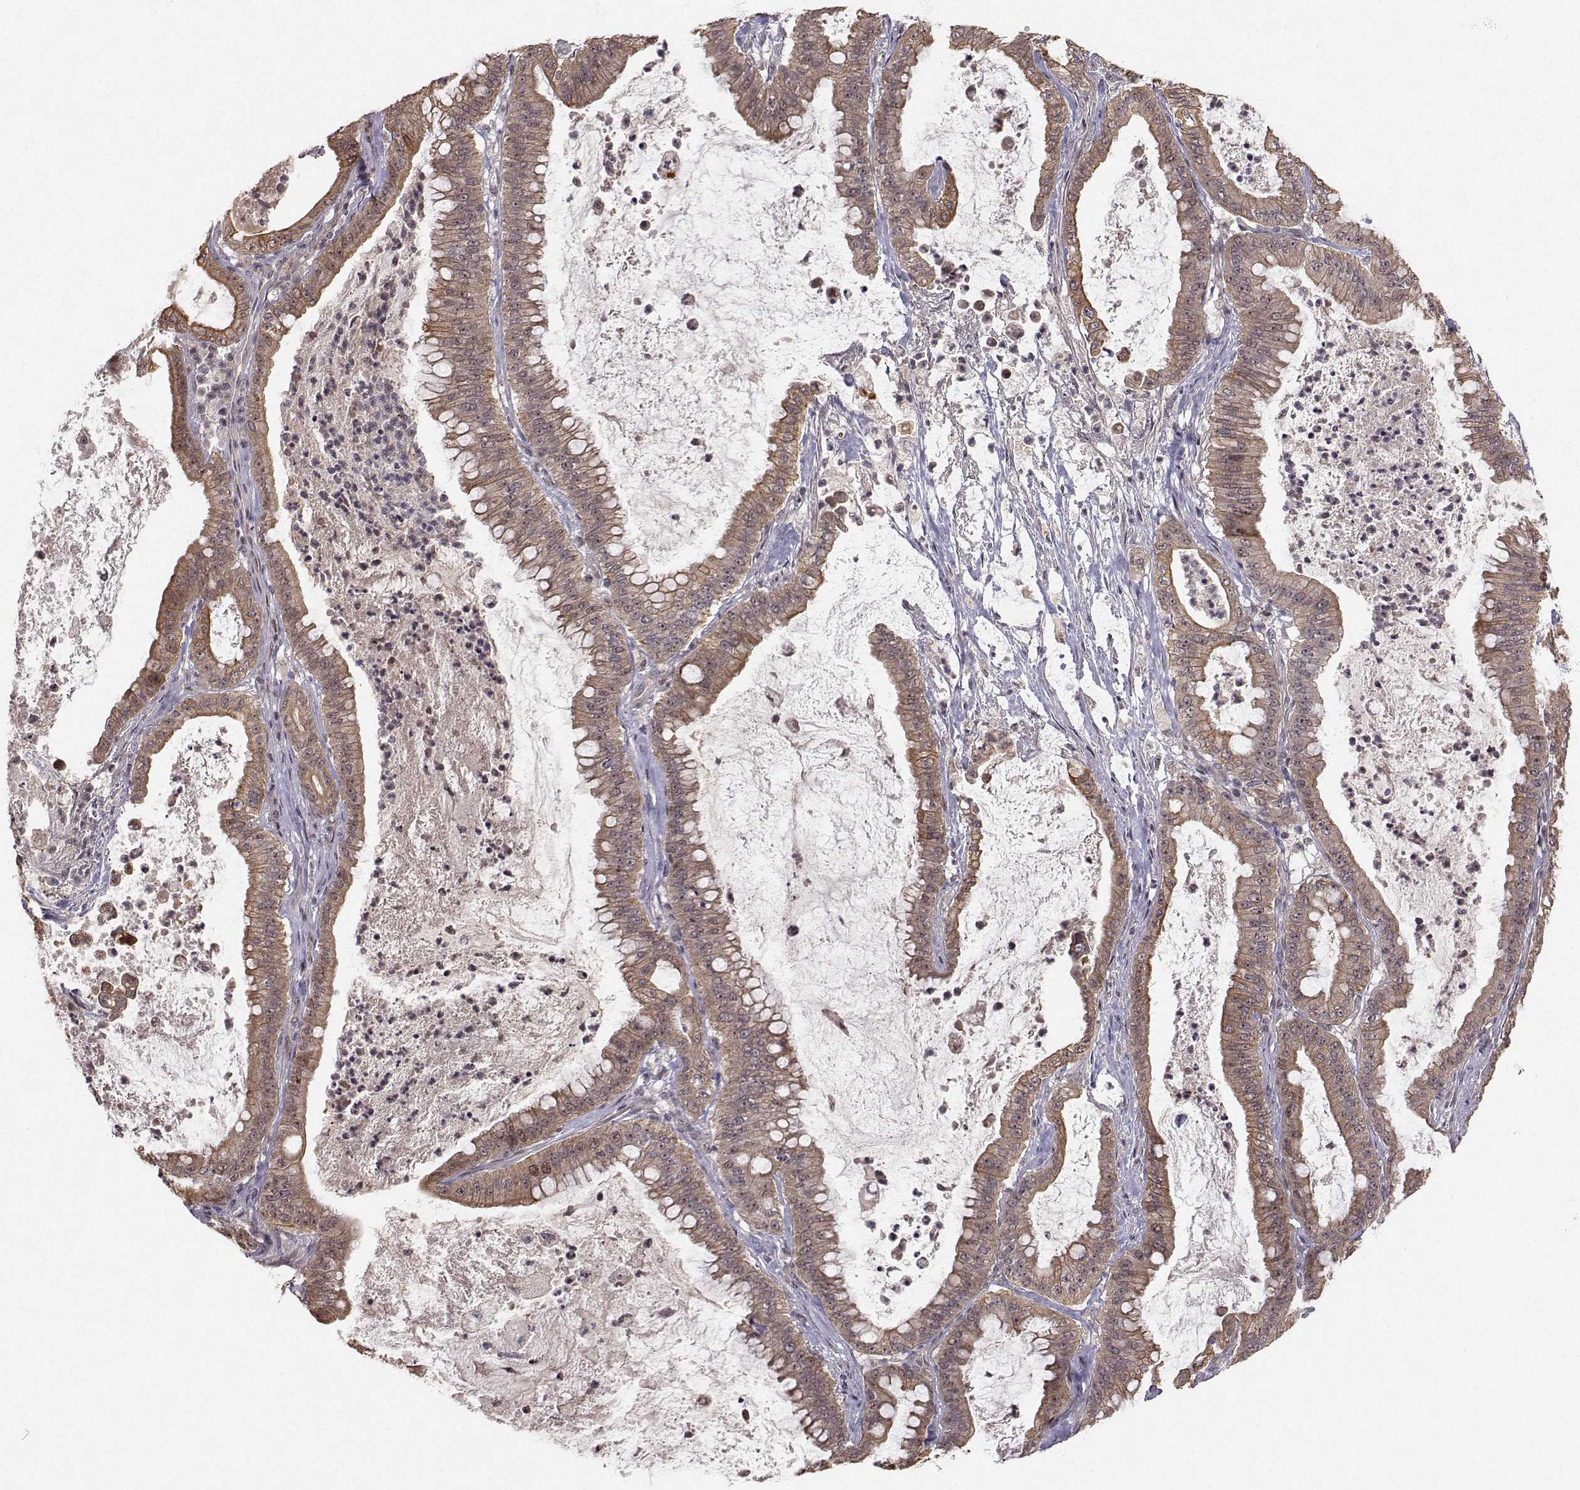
{"staining": {"intensity": "moderate", "quantity": ">75%", "location": "cytoplasmic/membranous"}, "tissue": "pancreatic cancer", "cell_type": "Tumor cells", "image_type": "cancer", "snomed": [{"axis": "morphology", "description": "Adenocarcinoma, NOS"}, {"axis": "topography", "description": "Pancreas"}], "caption": "Immunohistochemical staining of human pancreatic cancer (adenocarcinoma) reveals medium levels of moderate cytoplasmic/membranous staining in approximately >75% of tumor cells.", "gene": "APC", "patient": {"sex": "male", "age": 71}}